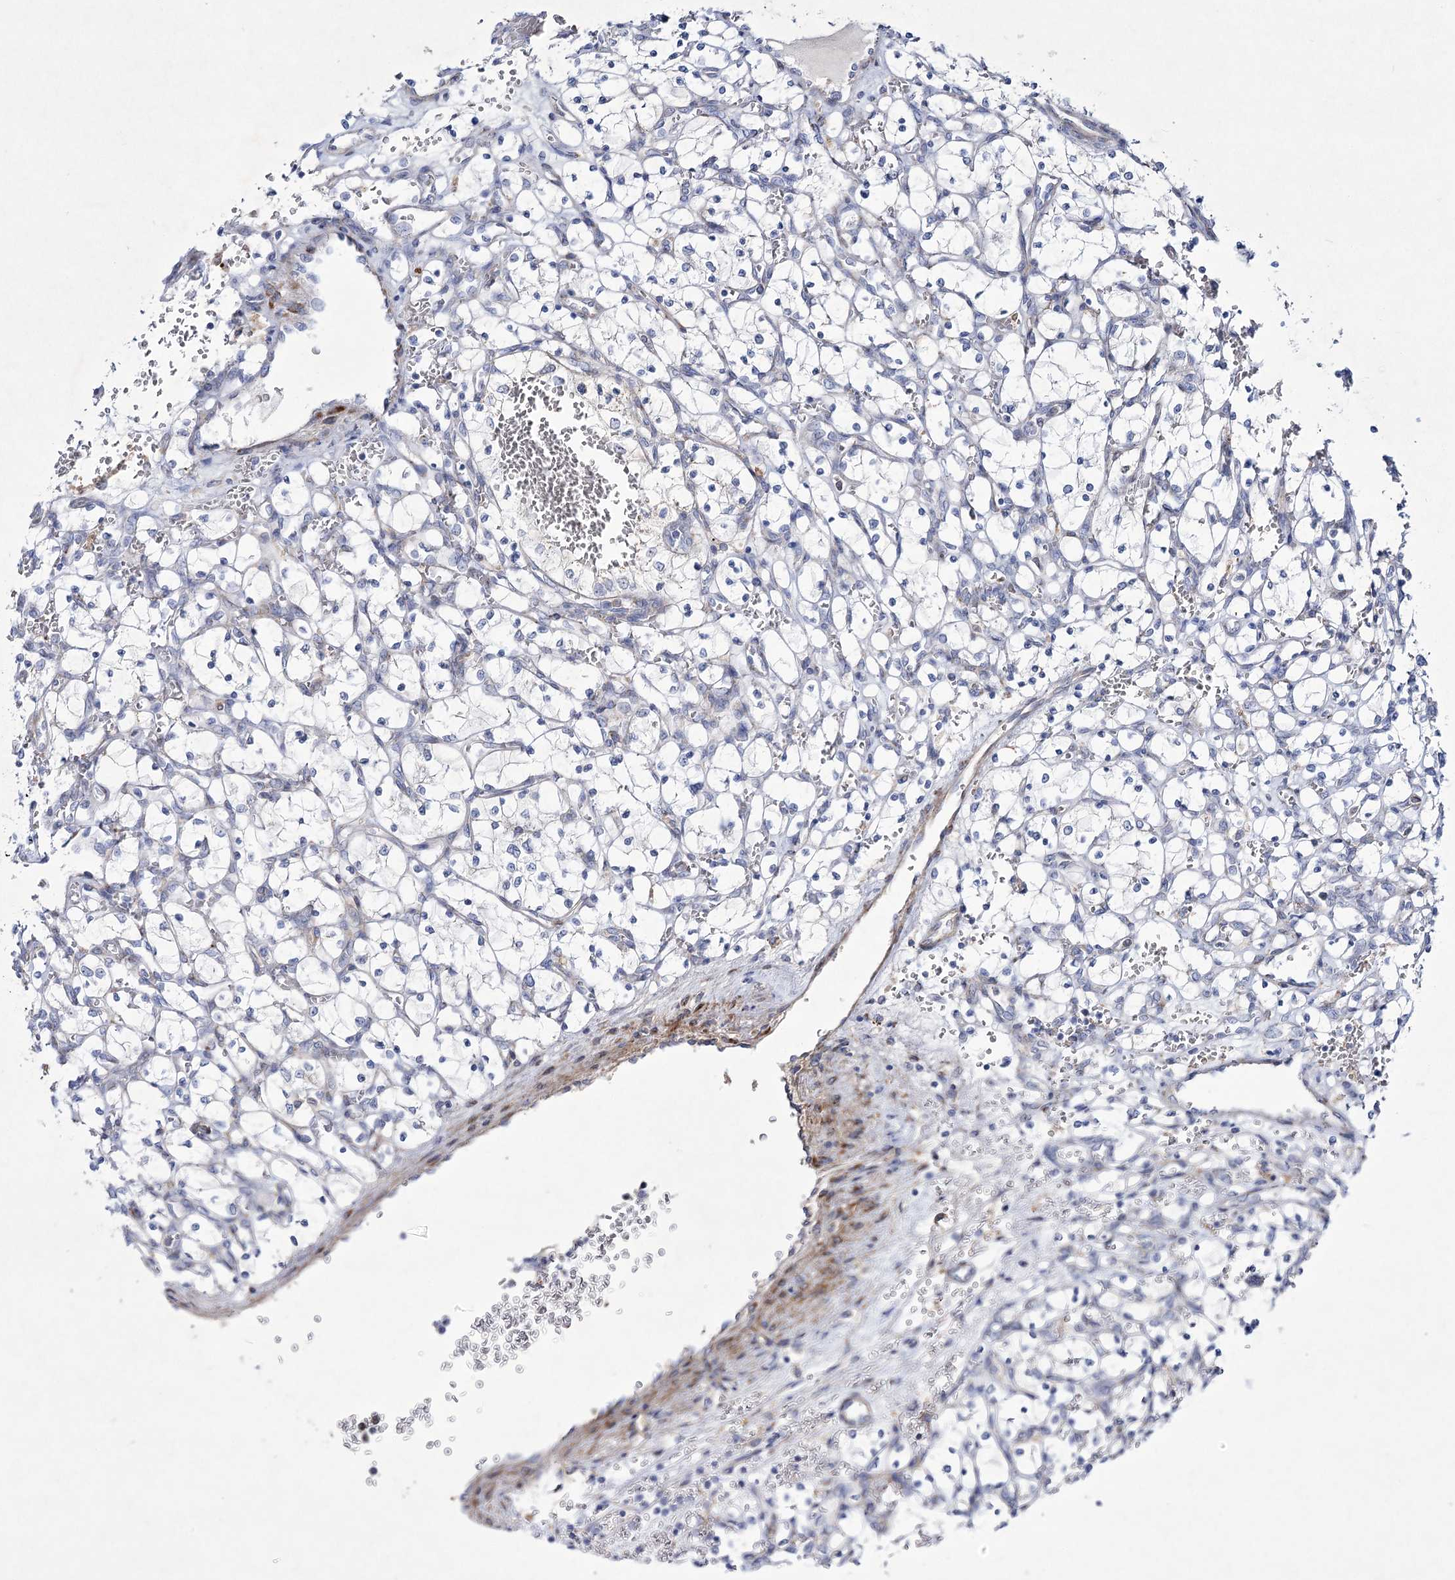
{"staining": {"intensity": "negative", "quantity": "none", "location": "none"}, "tissue": "renal cancer", "cell_type": "Tumor cells", "image_type": "cancer", "snomed": [{"axis": "morphology", "description": "Adenocarcinoma, NOS"}, {"axis": "topography", "description": "Kidney"}], "caption": "DAB immunohistochemical staining of renal cancer (adenocarcinoma) shows no significant expression in tumor cells.", "gene": "ARFGEF3", "patient": {"sex": "female", "age": 69}}